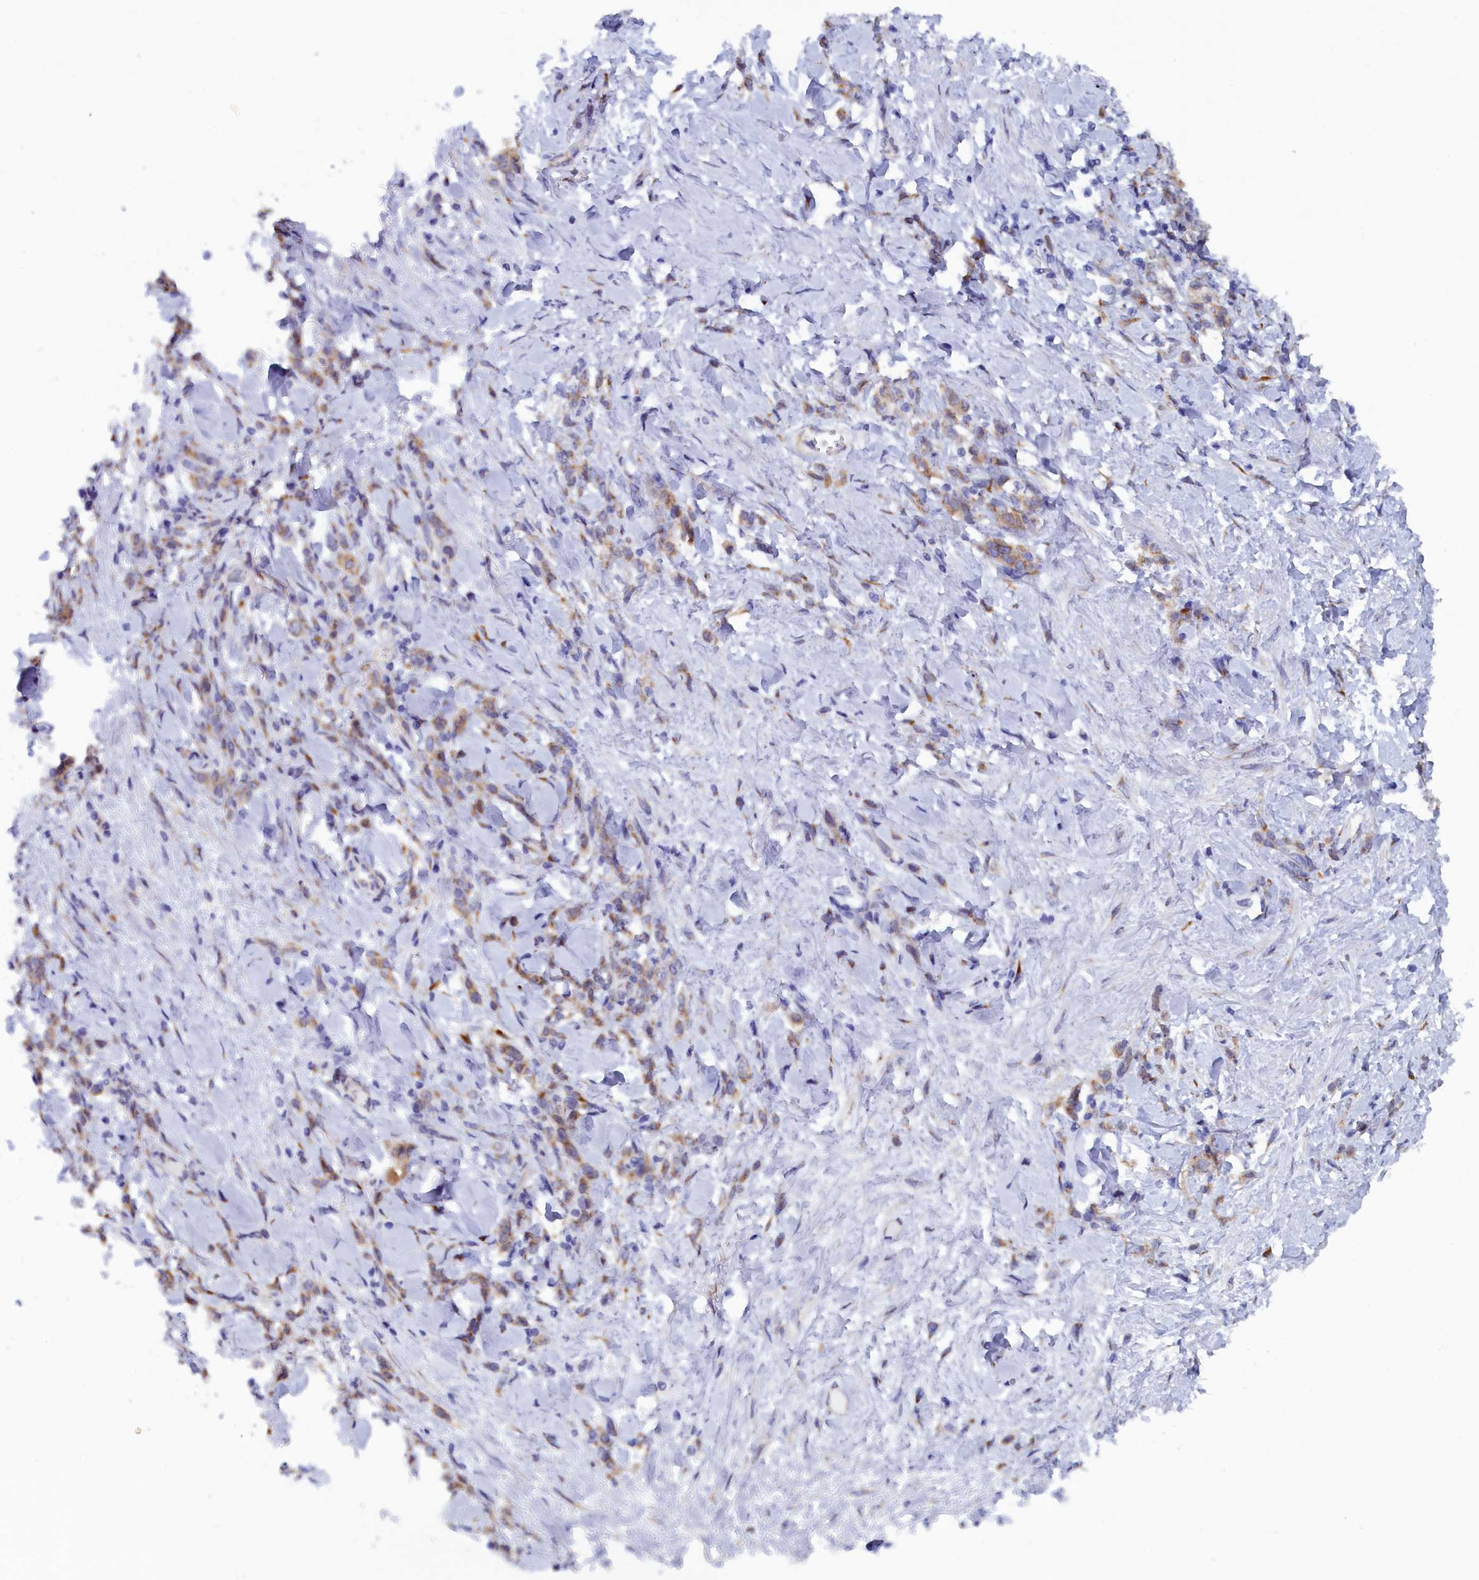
{"staining": {"intensity": "moderate", "quantity": ">75%", "location": "cytoplasmic/membranous"}, "tissue": "stomach cancer", "cell_type": "Tumor cells", "image_type": "cancer", "snomed": [{"axis": "morphology", "description": "Normal tissue, NOS"}, {"axis": "morphology", "description": "Adenocarcinoma, NOS"}, {"axis": "topography", "description": "Stomach"}], "caption": "Approximately >75% of tumor cells in human stomach adenocarcinoma show moderate cytoplasmic/membranous protein positivity as visualized by brown immunohistochemical staining.", "gene": "CCDC68", "patient": {"sex": "male", "age": 82}}